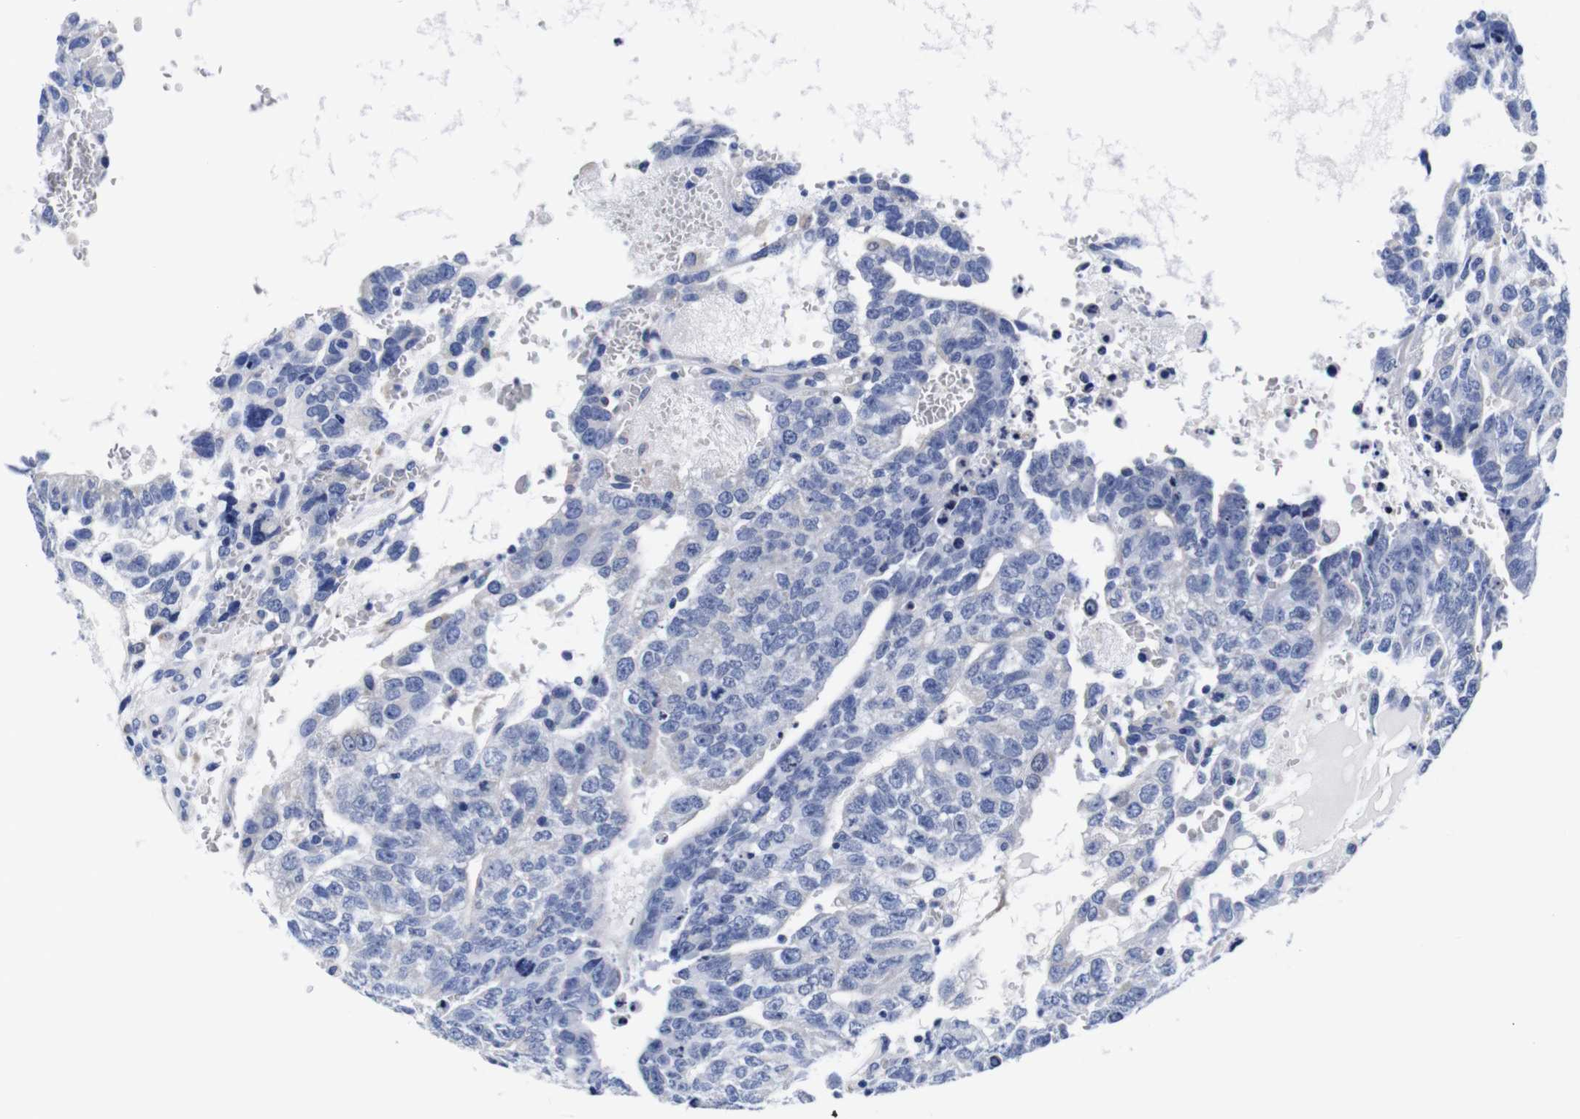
{"staining": {"intensity": "negative", "quantity": "none", "location": "none"}, "tissue": "testis cancer", "cell_type": "Tumor cells", "image_type": "cancer", "snomed": [{"axis": "morphology", "description": "Seminoma, NOS"}, {"axis": "morphology", "description": "Carcinoma, Embryonal, NOS"}, {"axis": "topography", "description": "Testis"}], "caption": "A high-resolution histopathology image shows IHC staining of seminoma (testis), which displays no significant positivity in tumor cells.", "gene": "CLEC4G", "patient": {"sex": "male", "age": 52}}